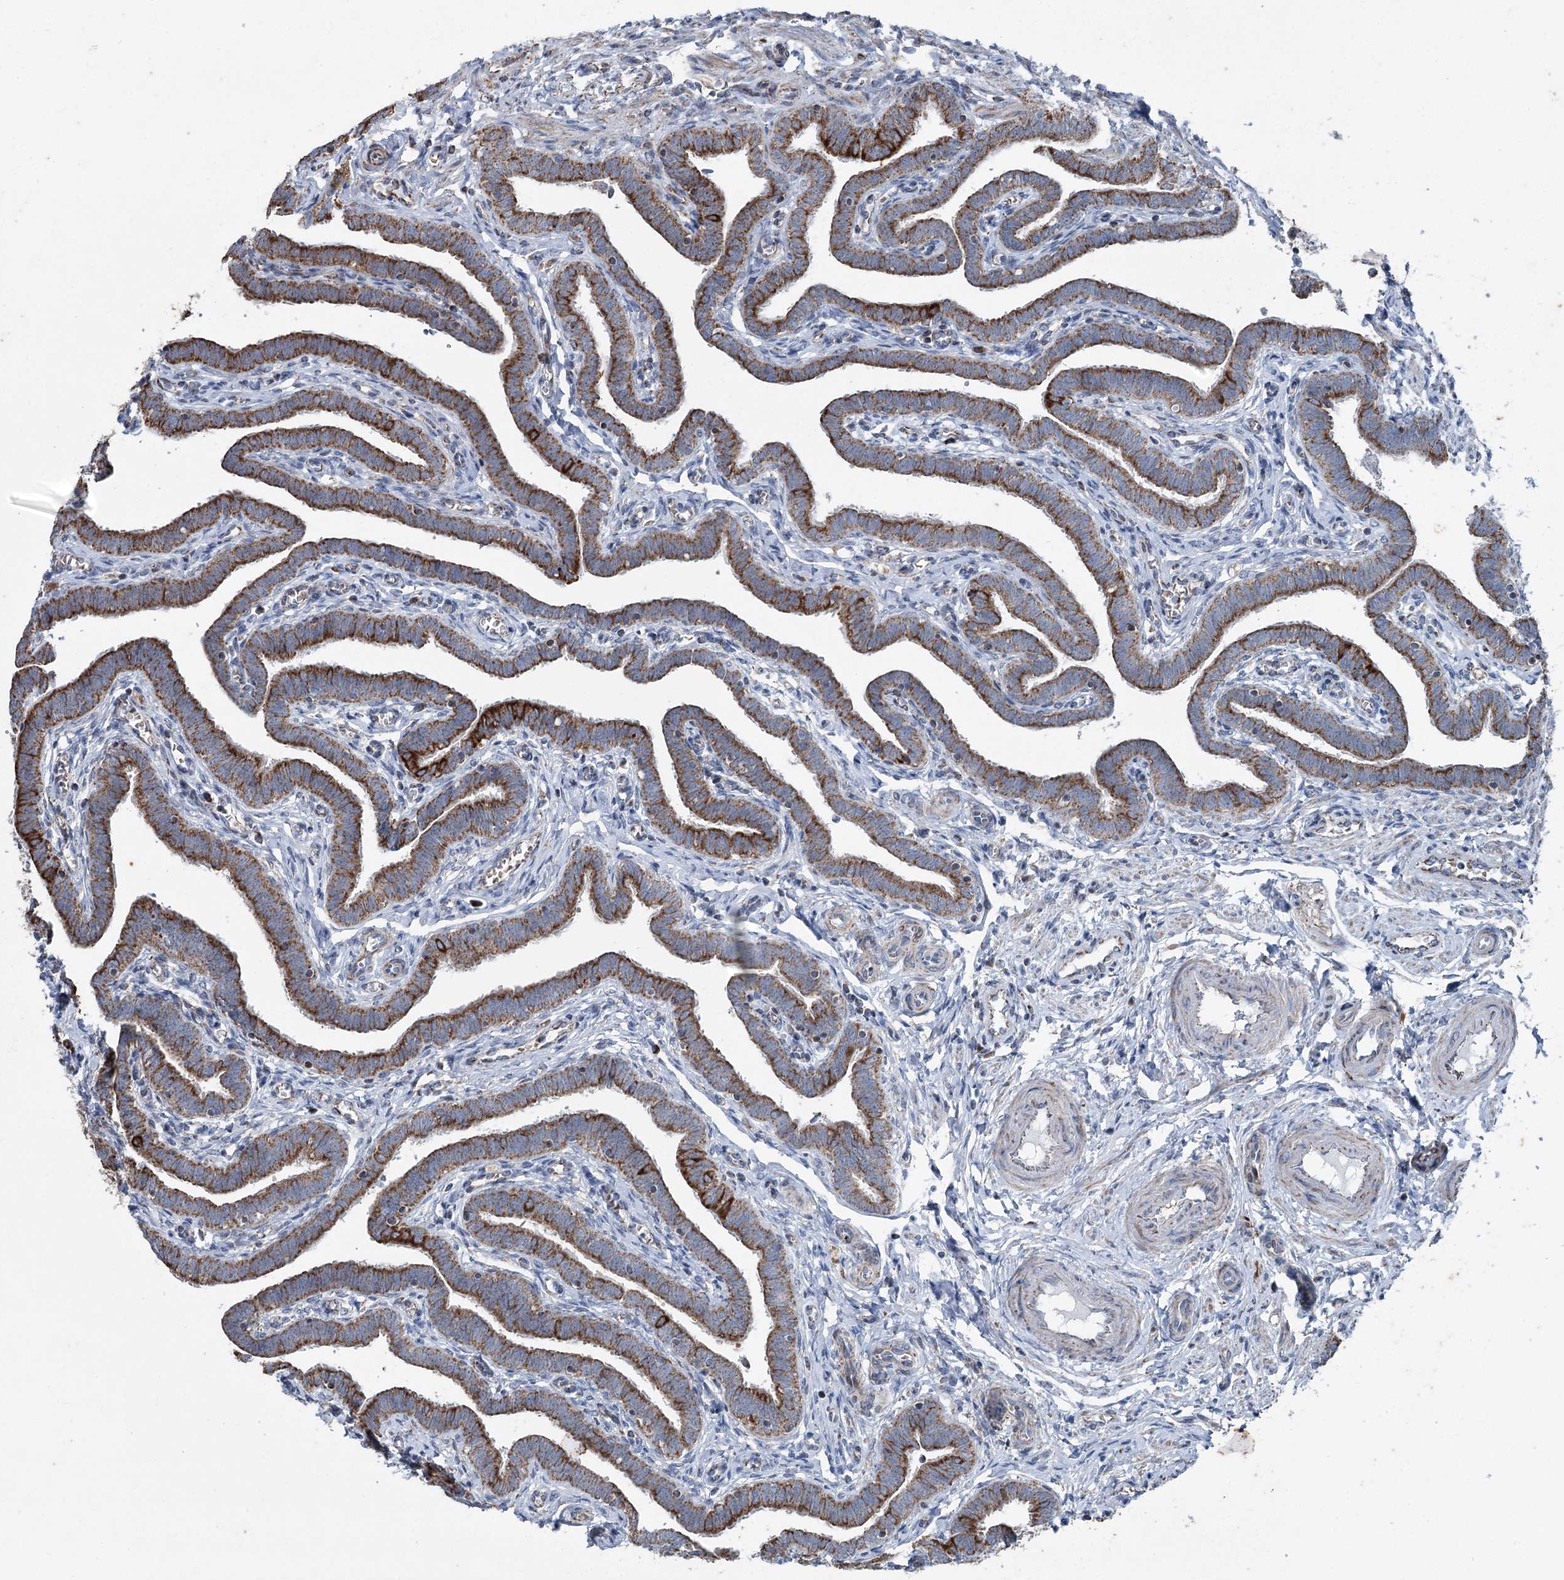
{"staining": {"intensity": "strong", "quantity": ">75%", "location": "cytoplasmic/membranous"}, "tissue": "fallopian tube", "cell_type": "Glandular cells", "image_type": "normal", "snomed": [{"axis": "morphology", "description": "Normal tissue, NOS"}, {"axis": "topography", "description": "Fallopian tube"}], "caption": "Human fallopian tube stained for a protein (brown) exhibits strong cytoplasmic/membranous positive positivity in approximately >75% of glandular cells.", "gene": "UCN3", "patient": {"sex": "female", "age": 36}}